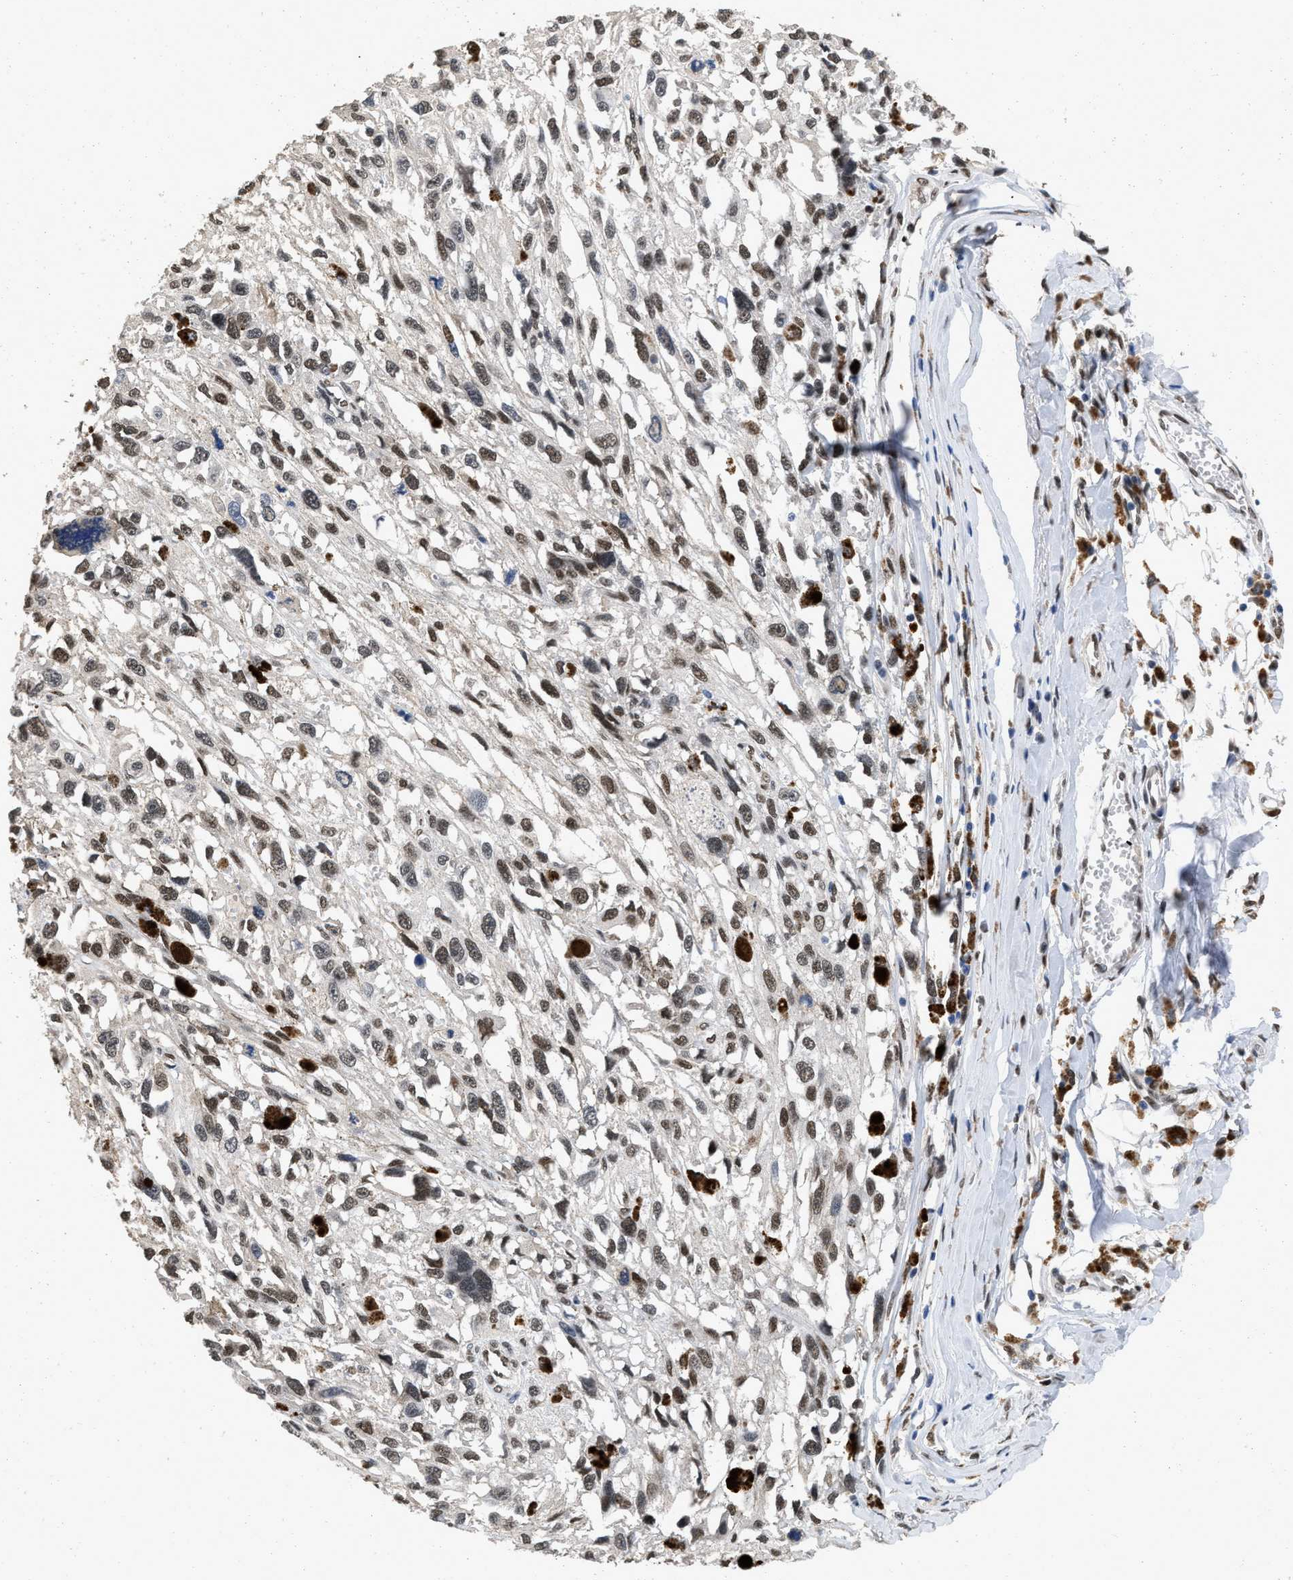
{"staining": {"intensity": "moderate", "quantity": ">75%", "location": "nuclear"}, "tissue": "melanoma", "cell_type": "Tumor cells", "image_type": "cancer", "snomed": [{"axis": "morphology", "description": "Malignant melanoma, Metastatic site"}, {"axis": "topography", "description": "Lymph node"}], "caption": "A brown stain shows moderate nuclear staining of a protein in melanoma tumor cells. The staining was performed using DAB, with brown indicating positive protein expression. Nuclei are stained blue with hematoxylin.", "gene": "QKI", "patient": {"sex": "male", "age": 59}}